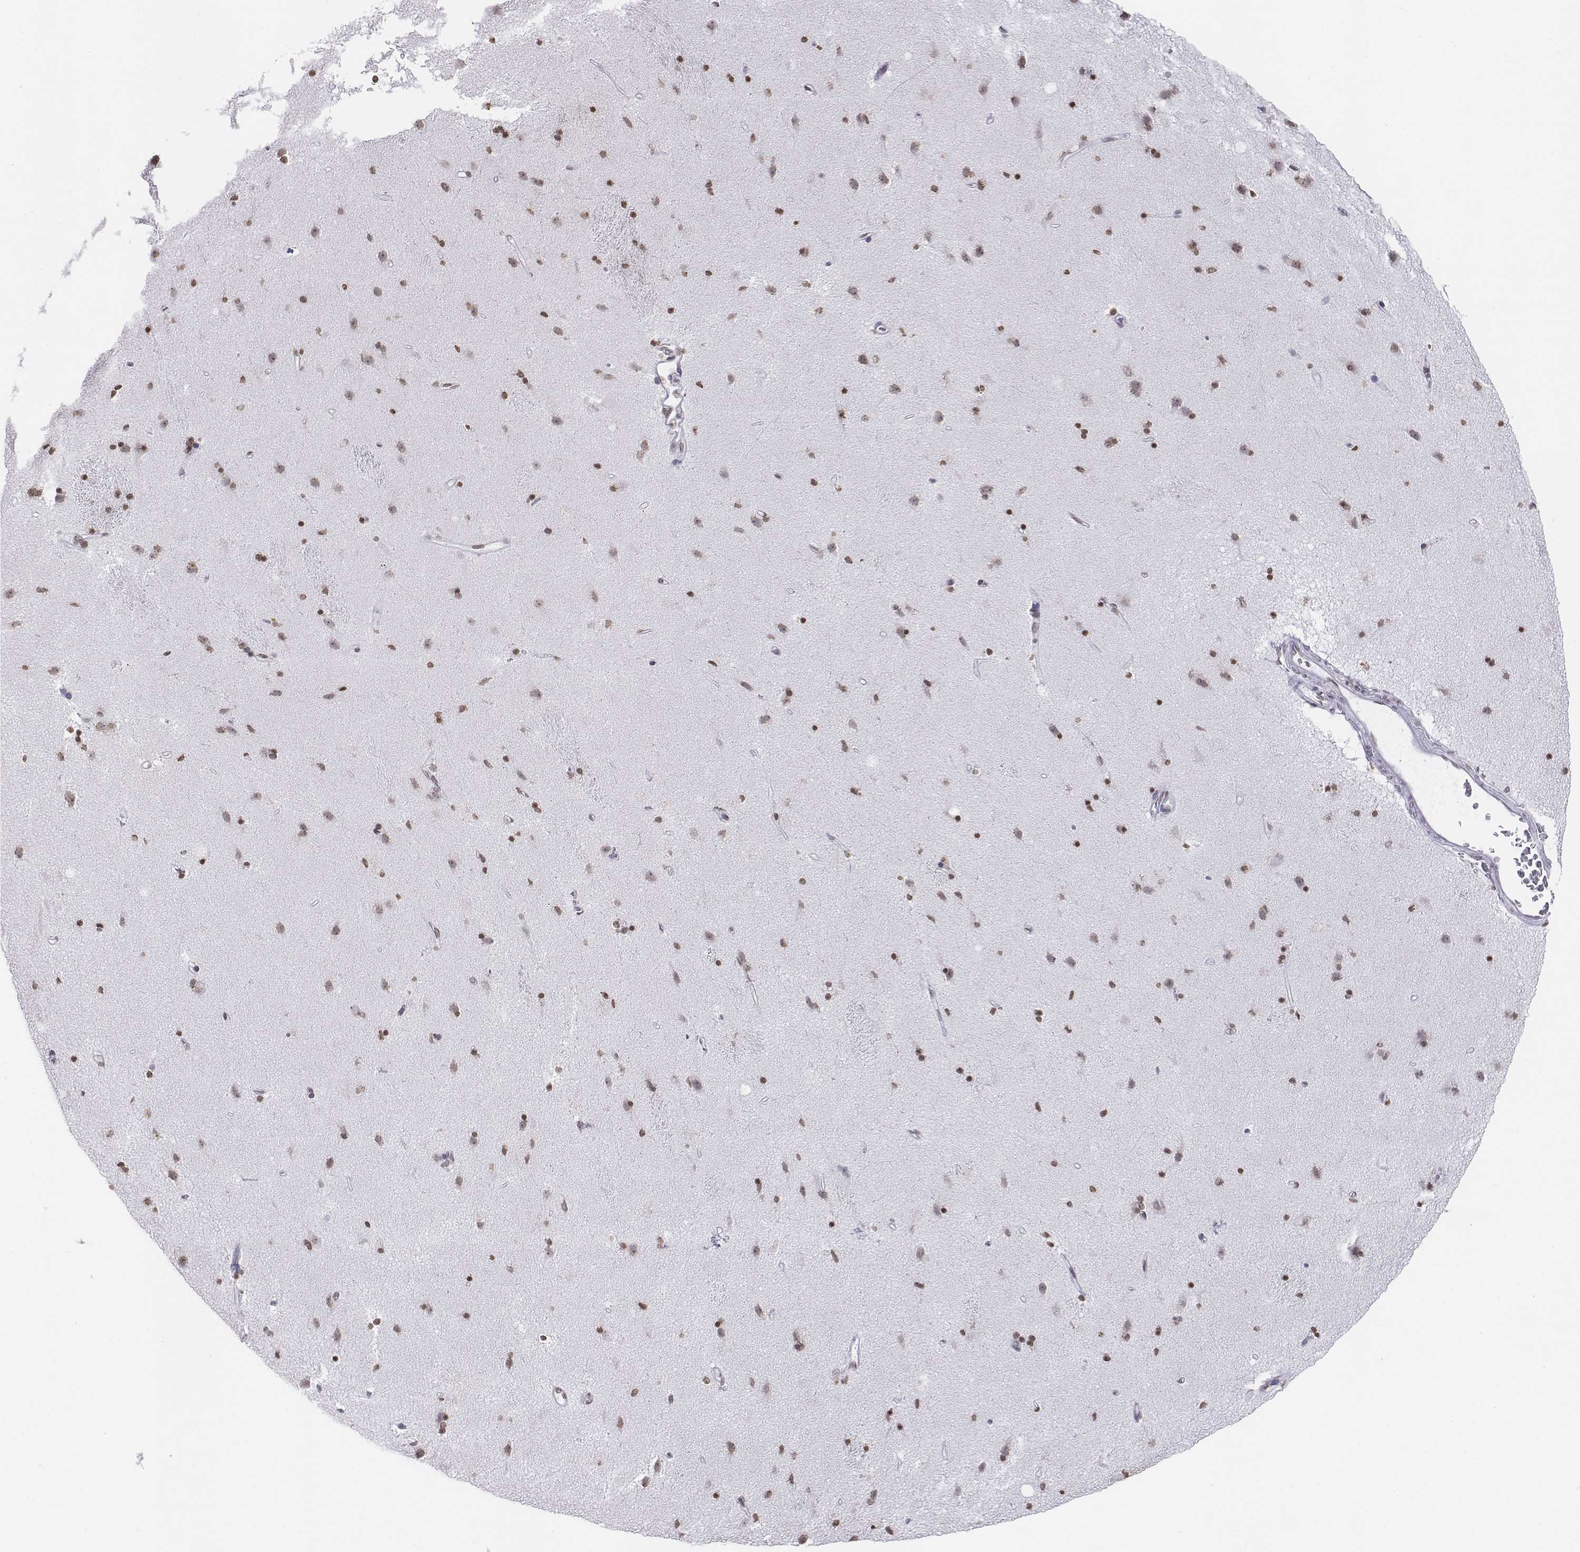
{"staining": {"intensity": "moderate", "quantity": ">75%", "location": "nuclear"}, "tissue": "caudate", "cell_type": "Glial cells", "image_type": "normal", "snomed": [{"axis": "morphology", "description": "Normal tissue, NOS"}, {"axis": "topography", "description": "Lateral ventricle wall"}], "caption": "Protein staining by immunohistochemistry (IHC) reveals moderate nuclear expression in about >75% of glial cells in benign caudate.", "gene": "BARHL1", "patient": {"sex": "female", "age": 71}}